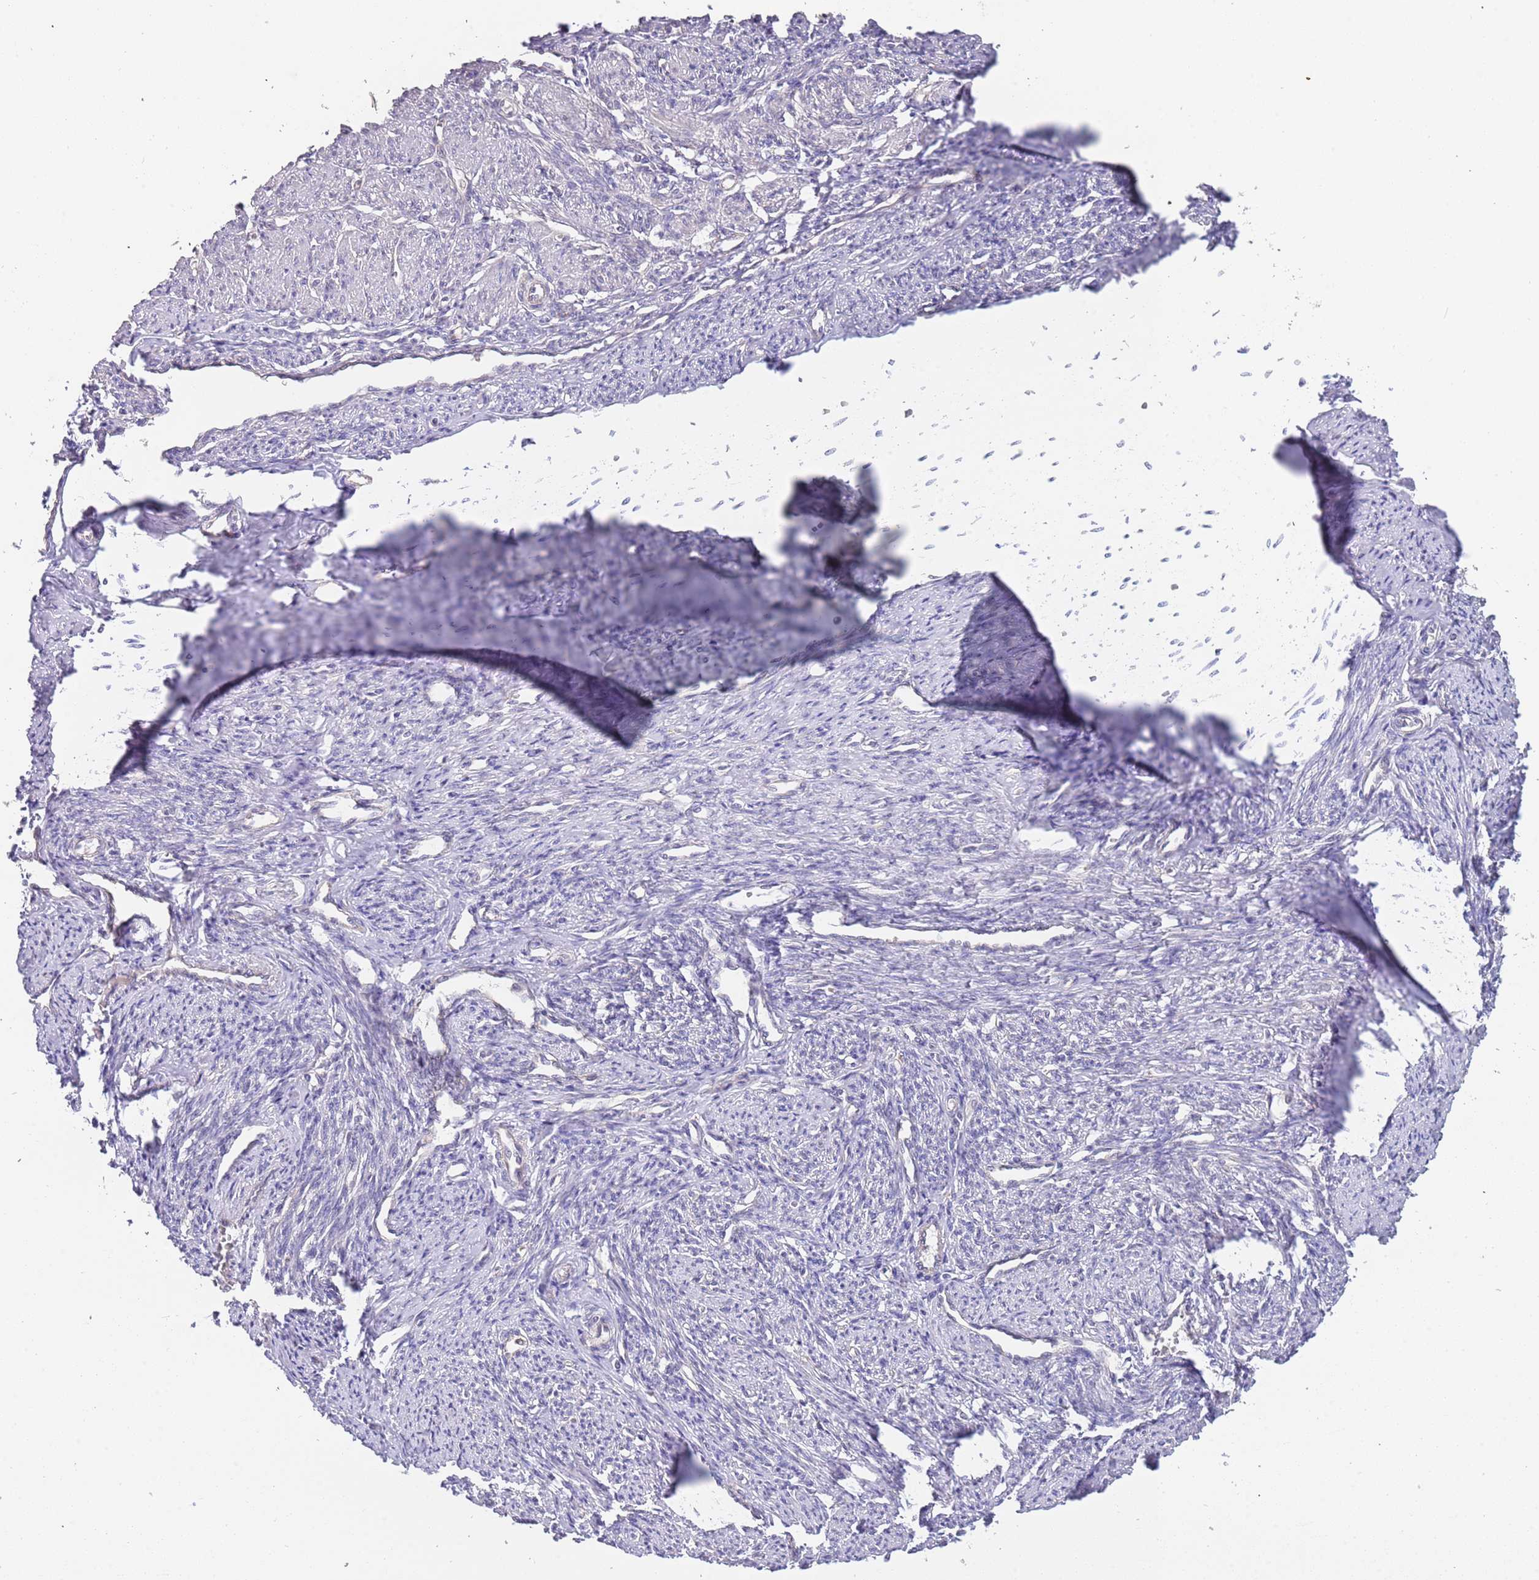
{"staining": {"intensity": "negative", "quantity": "none", "location": "none"}, "tissue": "smooth muscle", "cell_type": "Smooth muscle cells", "image_type": "normal", "snomed": [{"axis": "morphology", "description": "Normal tissue, NOS"}, {"axis": "topography", "description": "Smooth muscle"}, {"axis": "topography", "description": "Uterus"}], "caption": "IHC photomicrograph of normal smooth muscle stained for a protein (brown), which displays no staining in smooth muscle cells. (DAB immunohistochemistry (IHC), high magnification).", "gene": "TMEM64", "patient": {"sex": "female", "age": 59}}